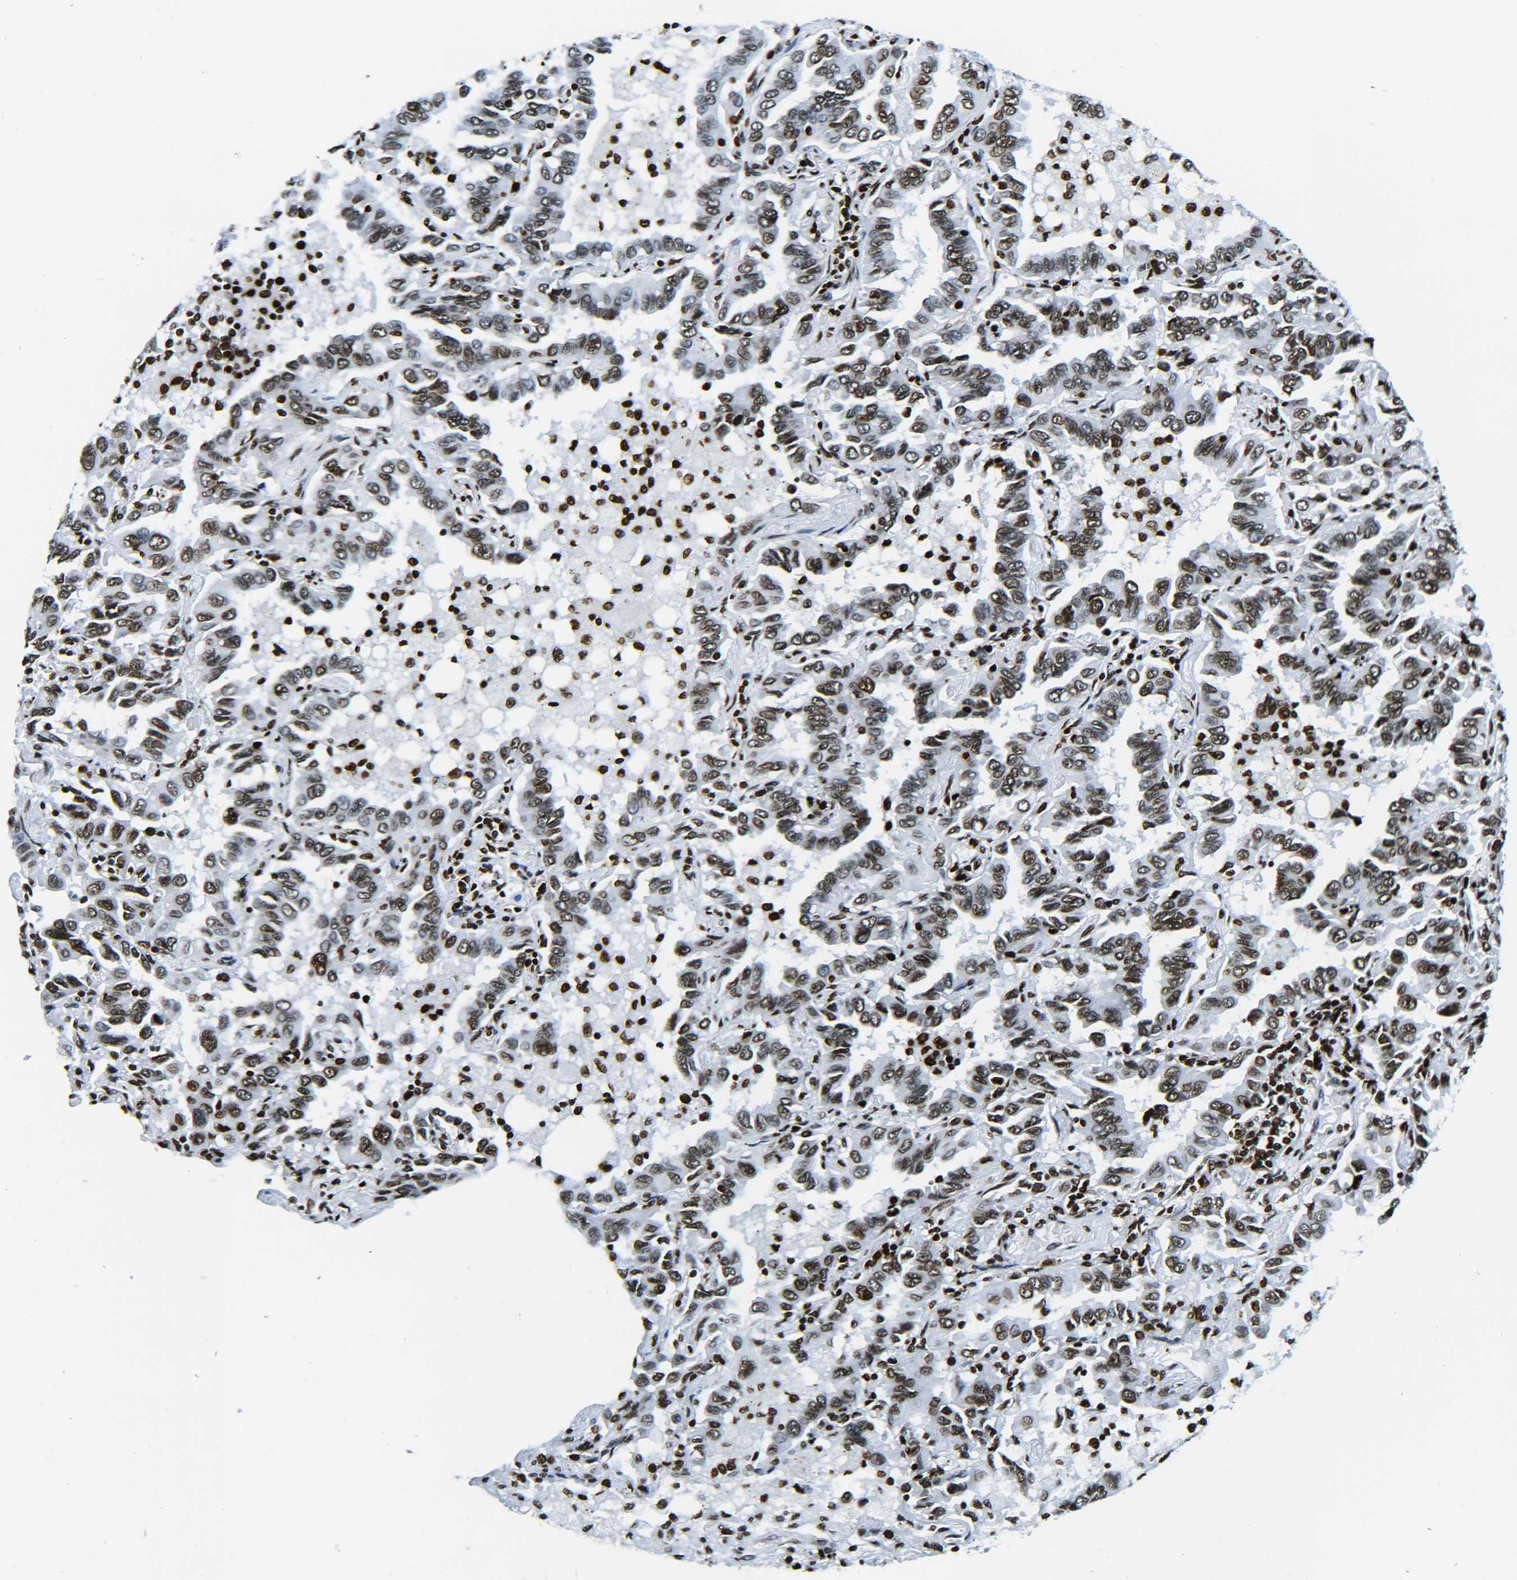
{"staining": {"intensity": "moderate", "quantity": ">75%", "location": "nuclear"}, "tissue": "lung cancer", "cell_type": "Tumor cells", "image_type": "cancer", "snomed": [{"axis": "morphology", "description": "Adenocarcinoma, NOS"}, {"axis": "topography", "description": "Lung"}], "caption": "A brown stain highlights moderate nuclear expression of a protein in human adenocarcinoma (lung) tumor cells.", "gene": "H2AX", "patient": {"sex": "male", "age": 64}}